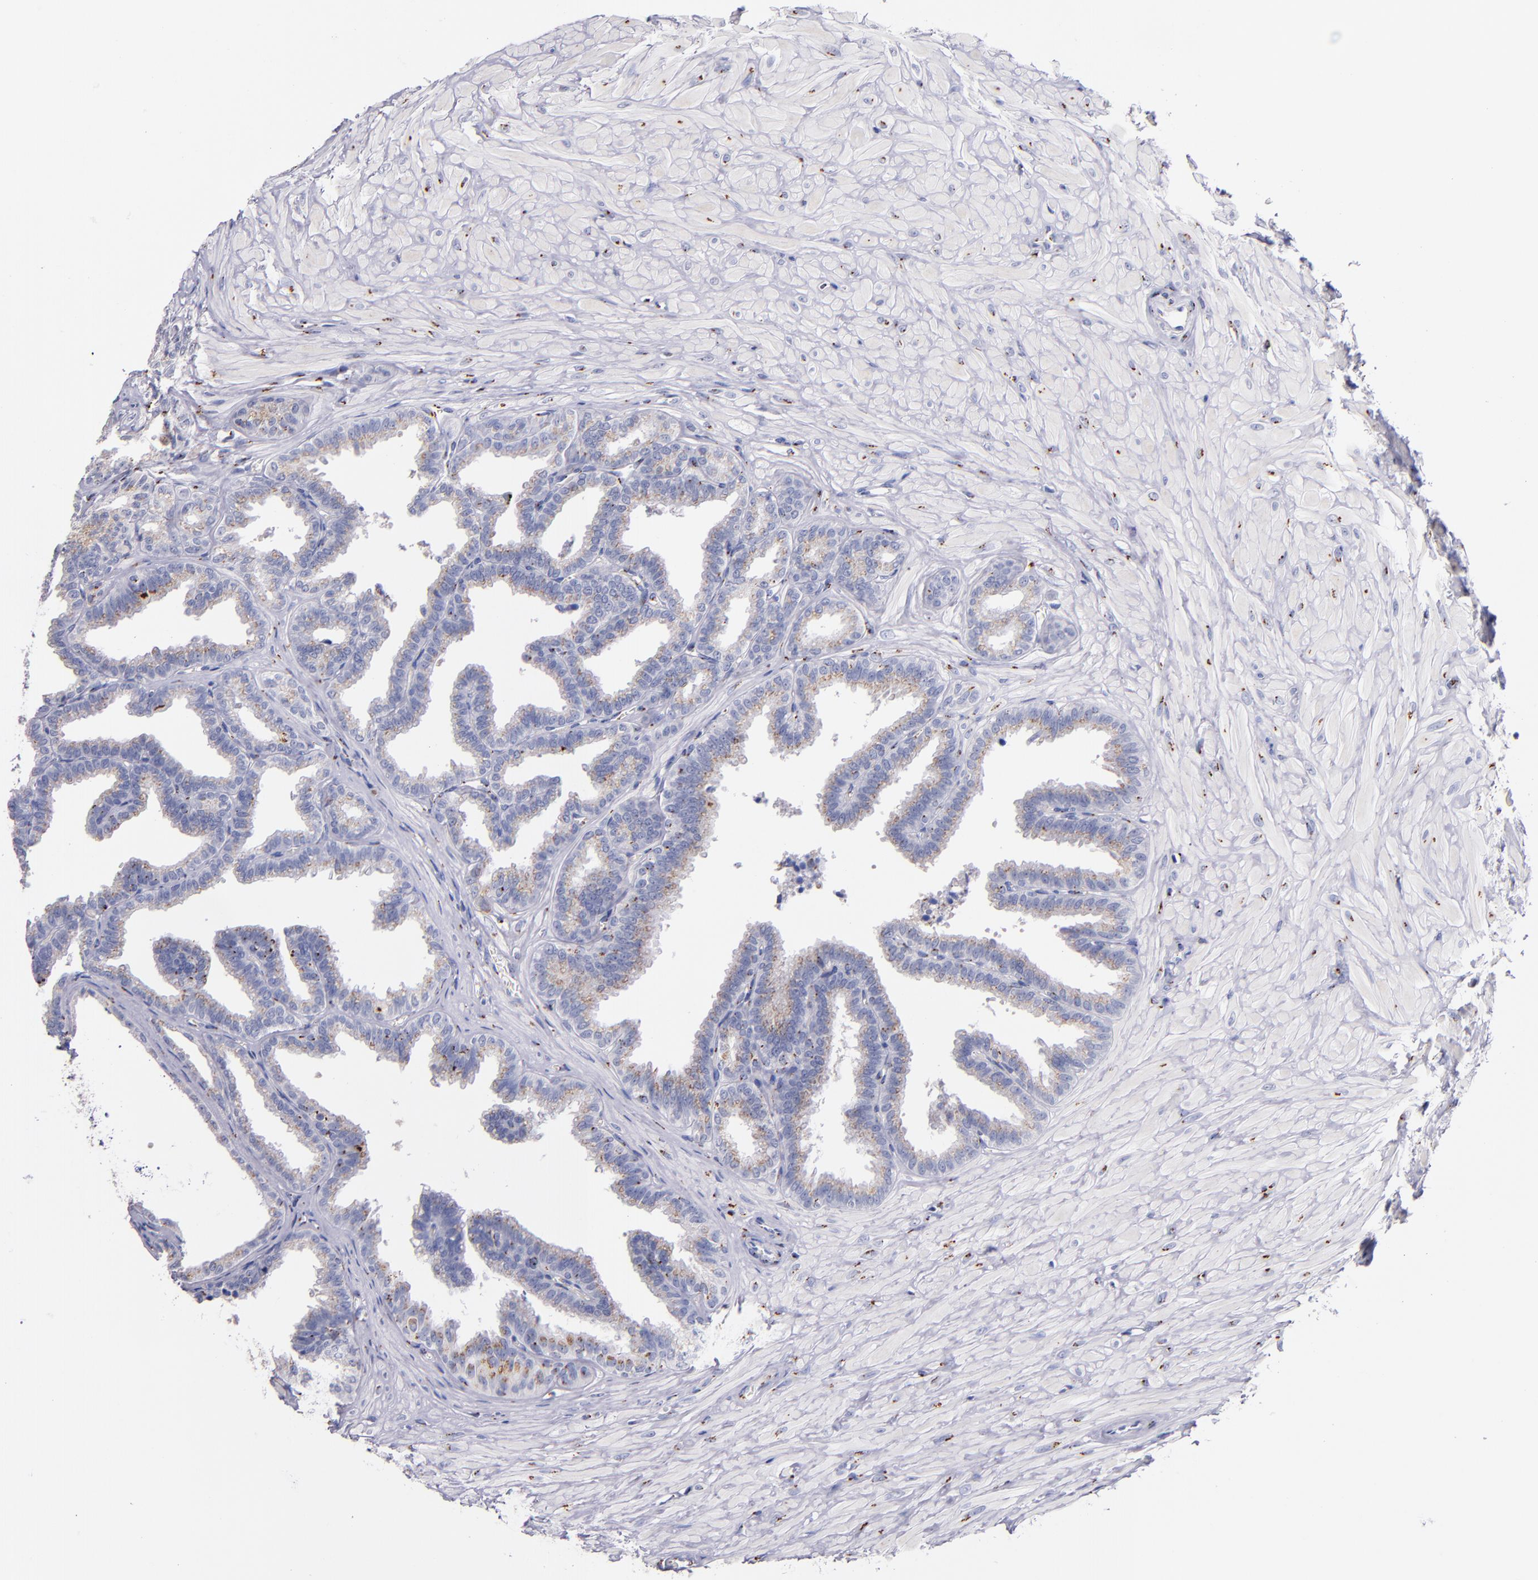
{"staining": {"intensity": "weak", "quantity": "25%-75%", "location": "cytoplasmic/membranous"}, "tissue": "seminal vesicle", "cell_type": "Glandular cells", "image_type": "normal", "snomed": [{"axis": "morphology", "description": "Normal tissue, NOS"}, {"axis": "topography", "description": "Seminal veicle"}], "caption": "Weak cytoplasmic/membranous expression is seen in approximately 25%-75% of glandular cells in benign seminal vesicle.", "gene": "GOLIM4", "patient": {"sex": "male", "age": 26}}